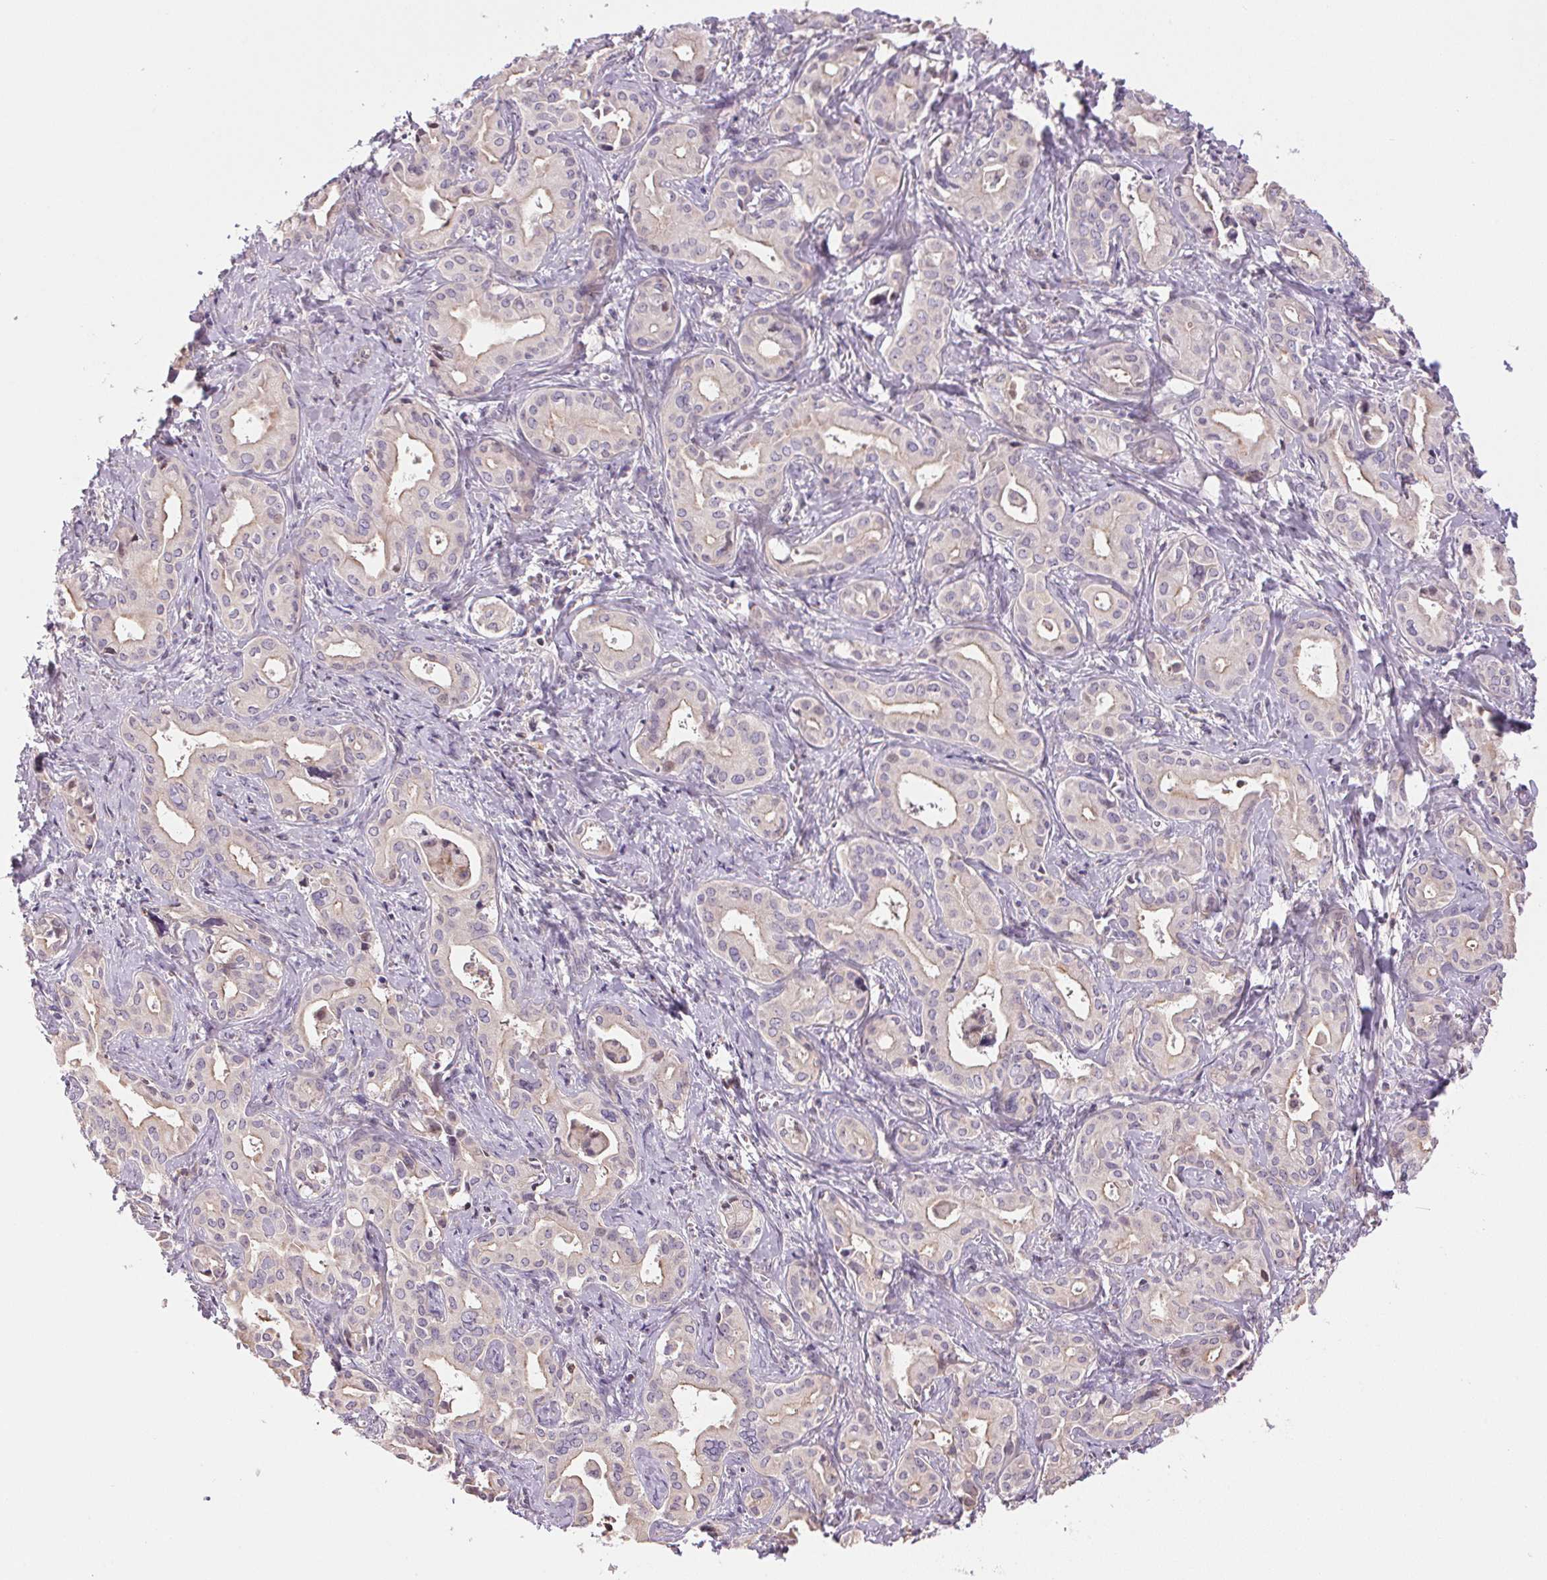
{"staining": {"intensity": "negative", "quantity": "none", "location": "none"}, "tissue": "liver cancer", "cell_type": "Tumor cells", "image_type": "cancer", "snomed": [{"axis": "morphology", "description": "Cholangiocarcinoma"}, {"axis": "topography", "description": "Liver"}], "caption": "This is an IHC photomicrograph of human liver cholangiocarcinoma. There is no positivity in tumor cells.", "gene": "UNC13B", "patient": {"sex": "female", "age": 65}}